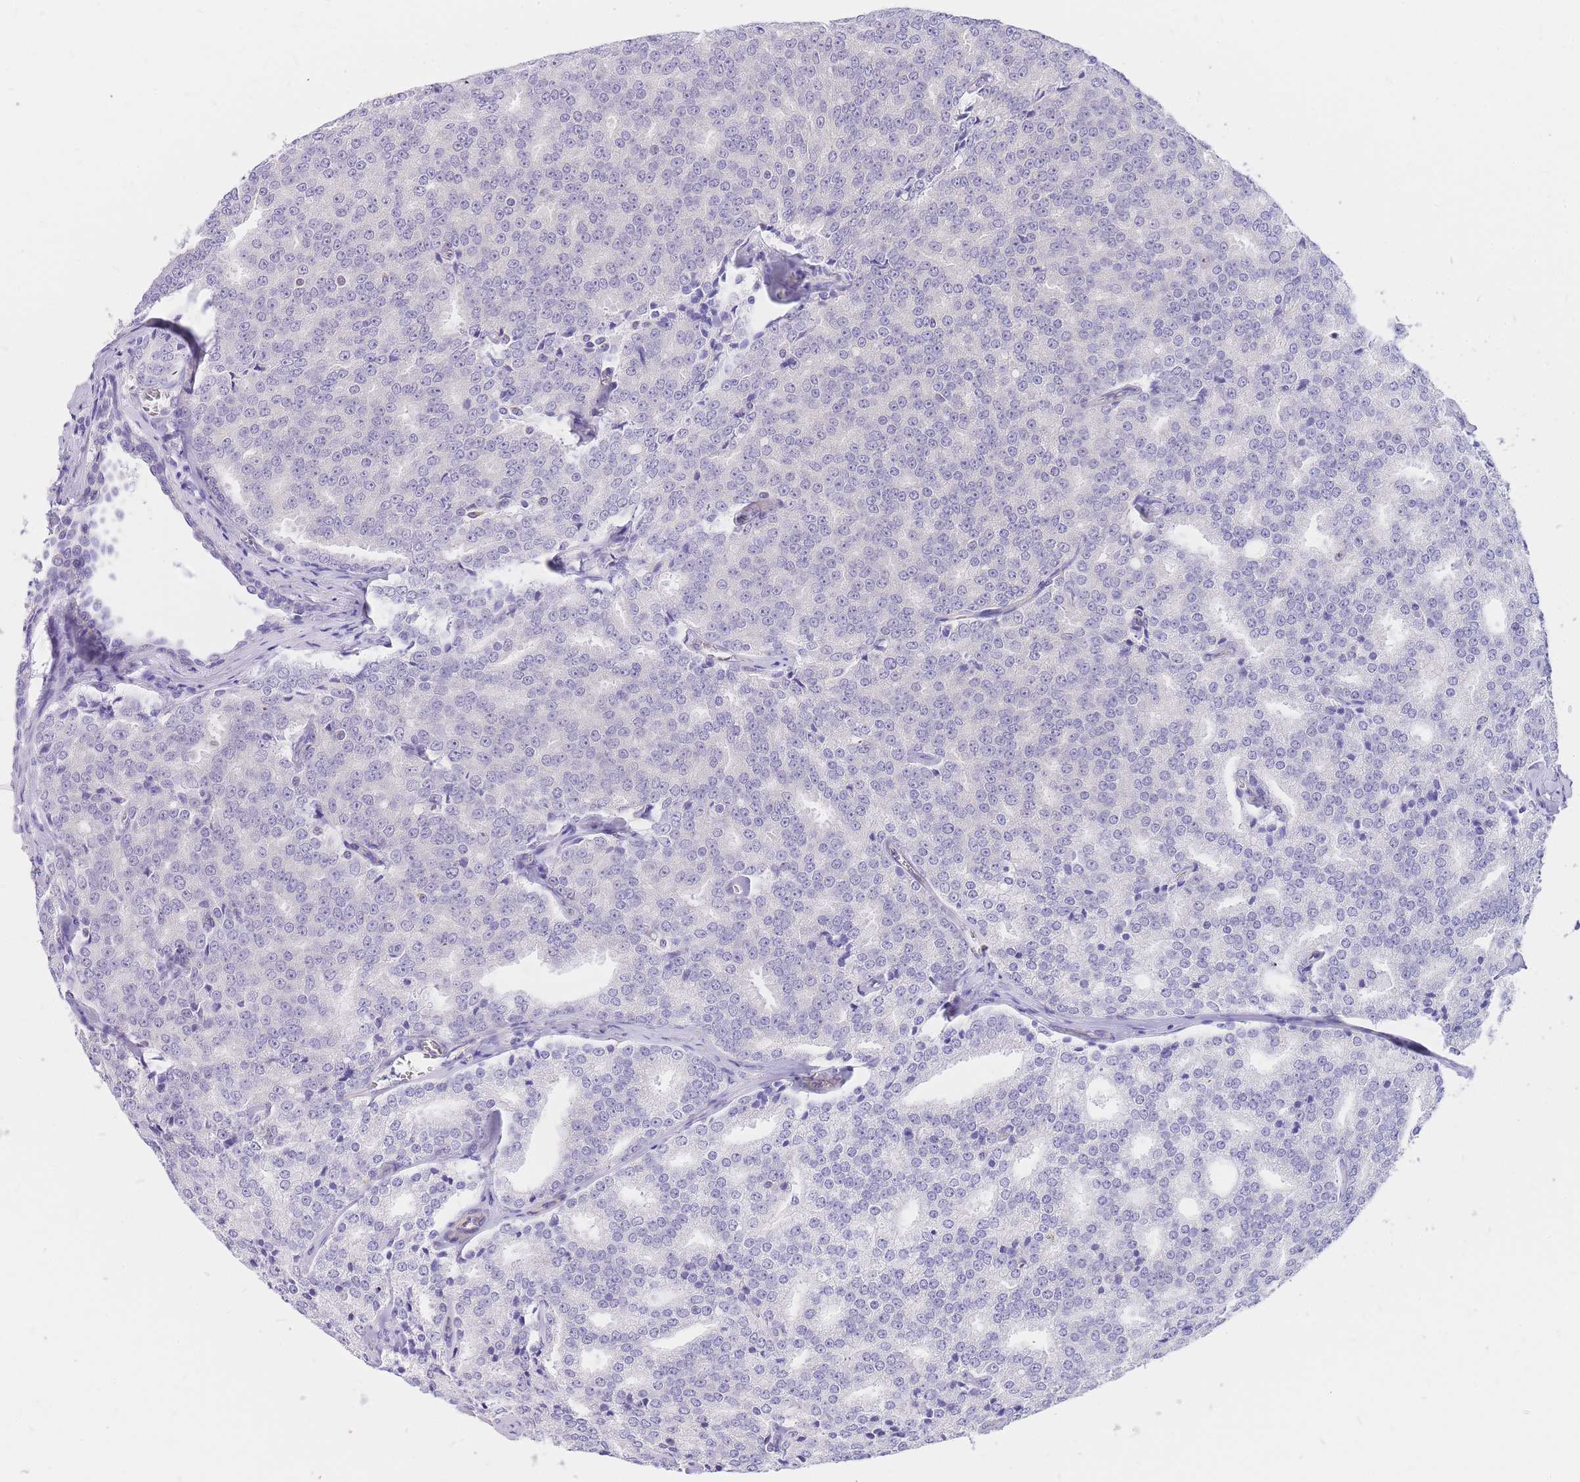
{"staining": {"intensity": "negative", "quantity": "none", "location": "none"}, "tissue": "prostate cancer", "cell_type": "Tumor cells", "image_type": "cancer", "snomed": [{"axis": "morphology", "description": "Adenocarcinoma, Low grade"}, {"axis": "topography", "description": "Prostate"}], "caption": "IHC of prostate cancer (adenocarcinoma (low-grade)) displays no expression in tumor cells.", "gene": "SRSF12", "patient": {"sex": "male", "age": 60}}